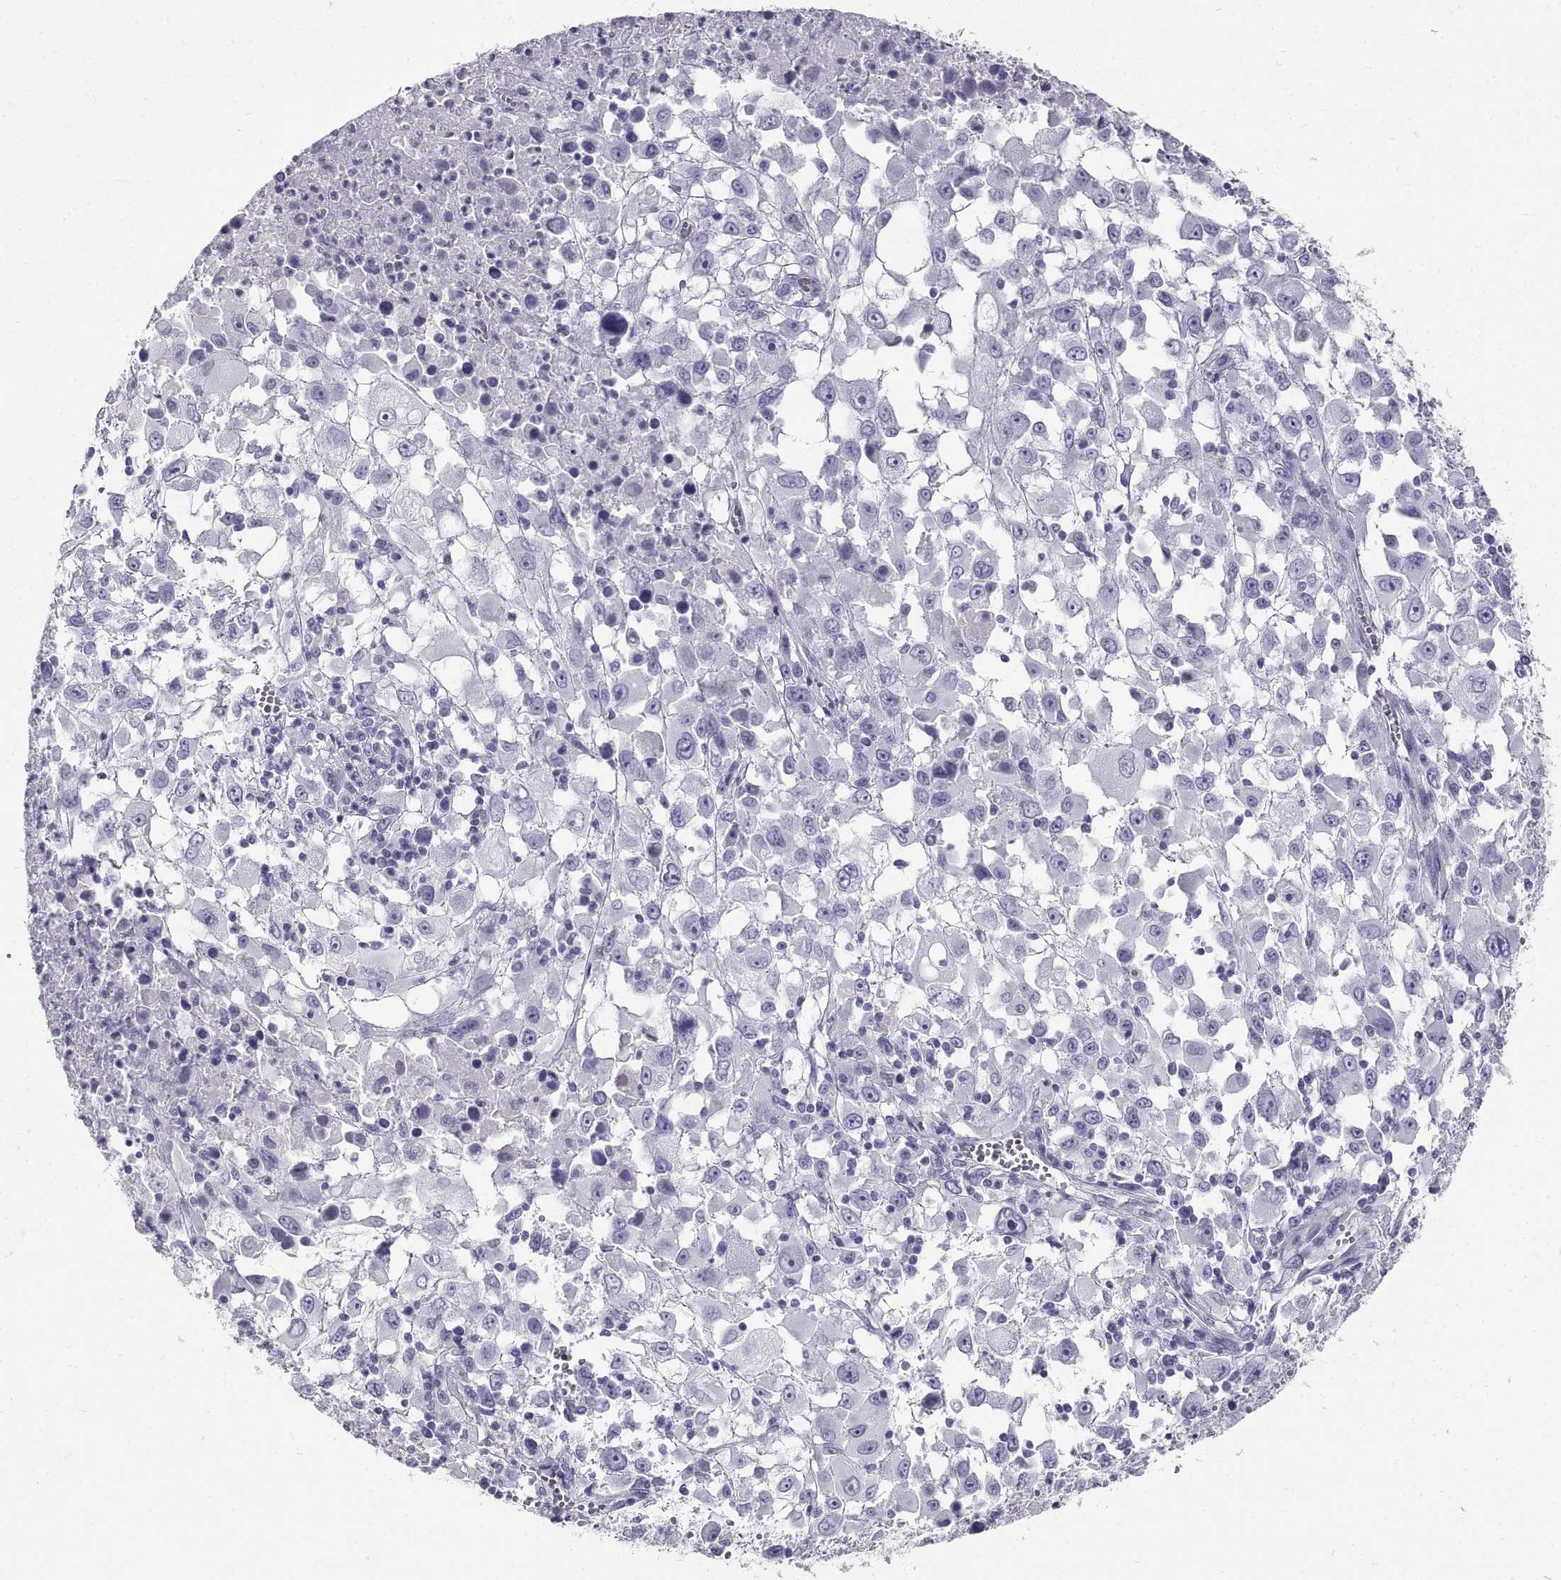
{"staining": {"intensity": "negative", "quantity": "none", "location": "none"}, "tissue": "melanoma", "cell_type": "Tumor cells", "image_type": "cancer", "snomed": [{"axis": "morphology", "description": "Malignant melanoma, Metastatic site"}, {"axis": "topography", "description": "Soft tissue"}], "caption": "Protein analysis of melanoma reveals no significant positivity in tumor cells.", "gene": "GNG12", "patient": {"sex": "male", "age": 50}}